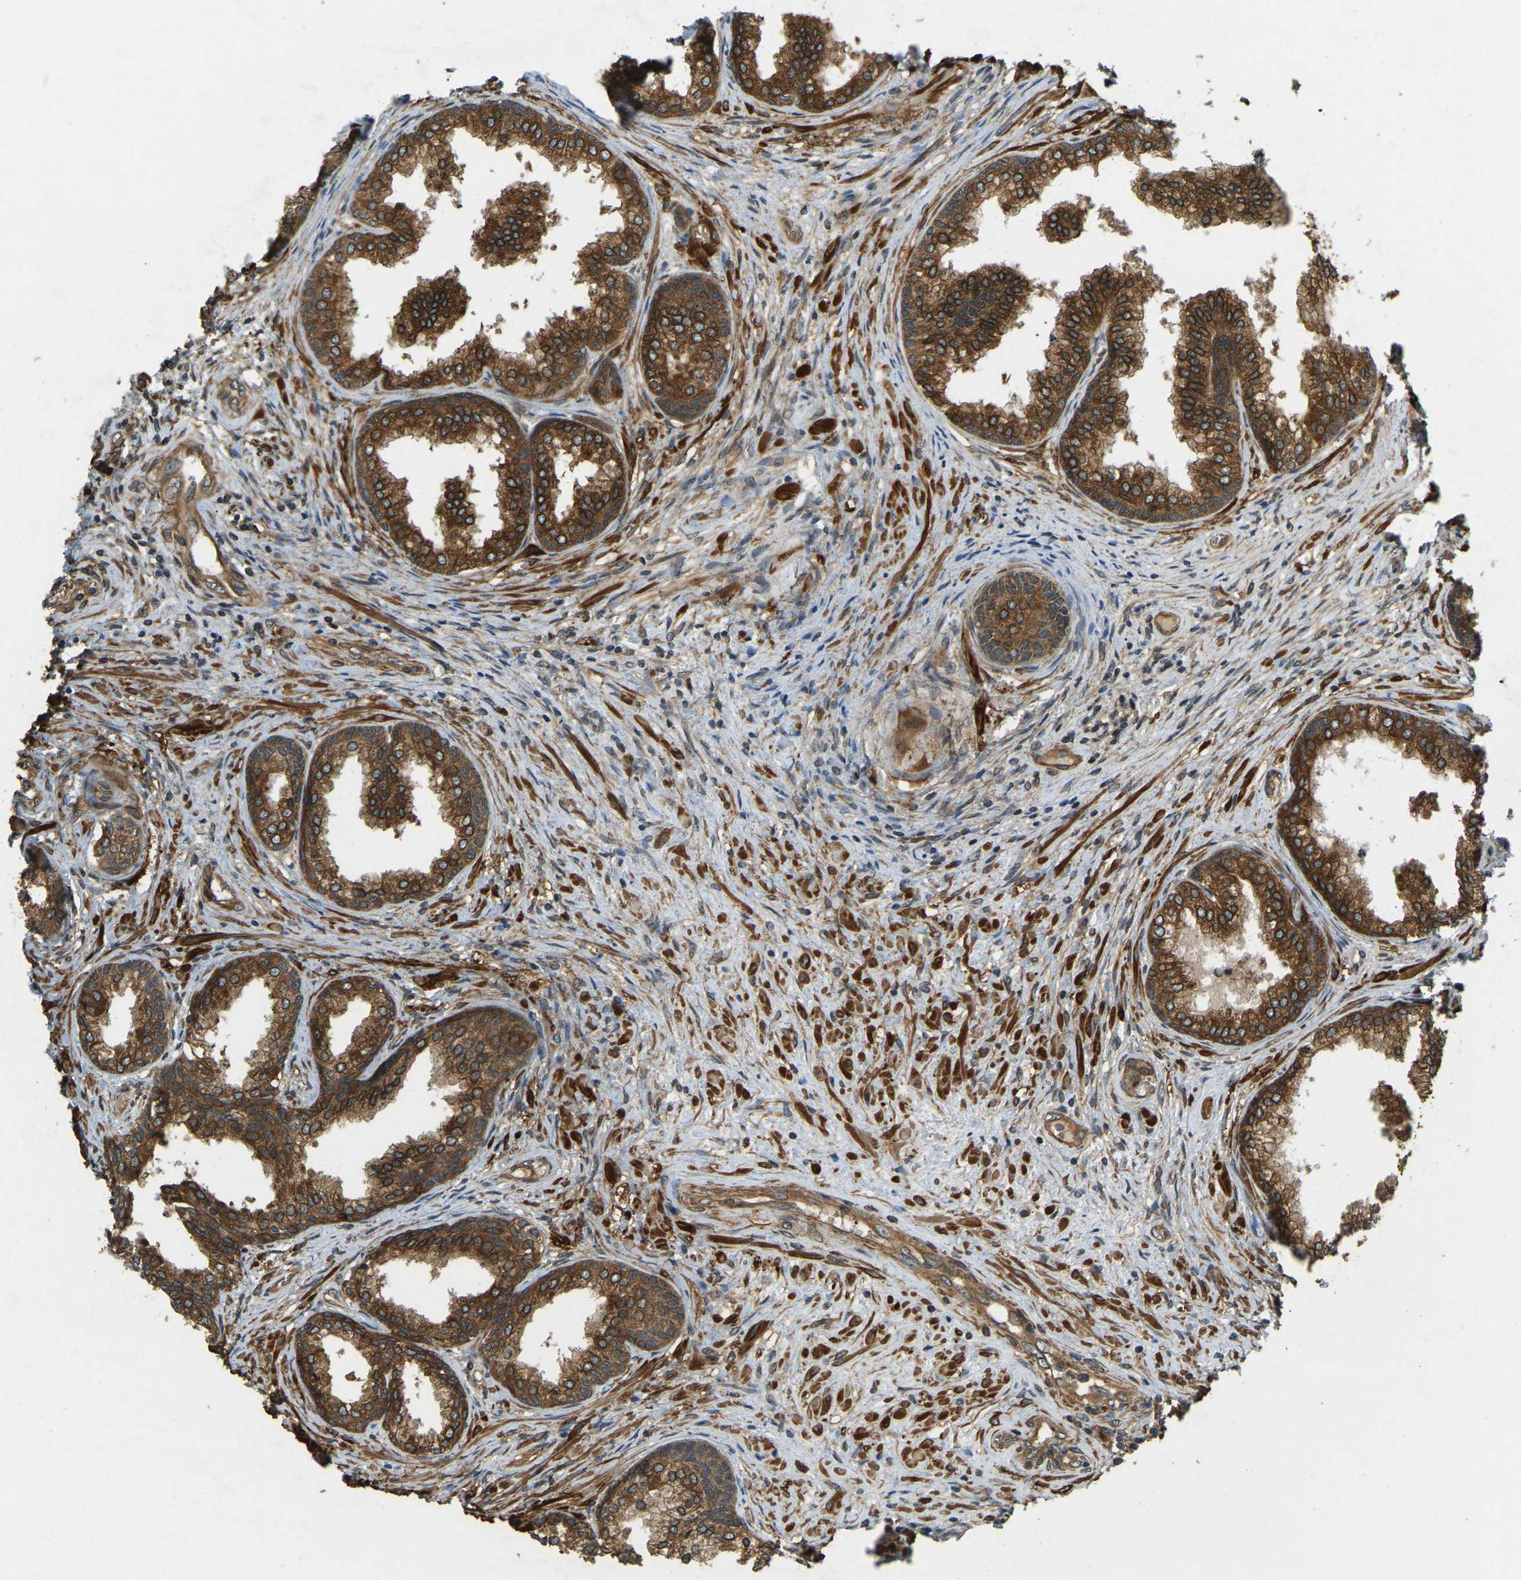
{"staining": {"intensity": "strong", "quantity": ">75%", "location": "cytoplasmic/membranous"}, "tissue": "prostate", "cell_type": "Glandular cells", "image_type": "normal", "snomed": [{"axis": "morphology", "description": "Normal tissue, NOS"}, {"axis": "topography", "description": "Prostate"}], "caption": "Immunohistochemical staining of unremarkable human prostate exhibits strong cytoplasmic/membranous protein positivity in approximately >75% of glandular cells.", "gene": "ERGIC1", "patient": {"sex": "male", "age": 76}}